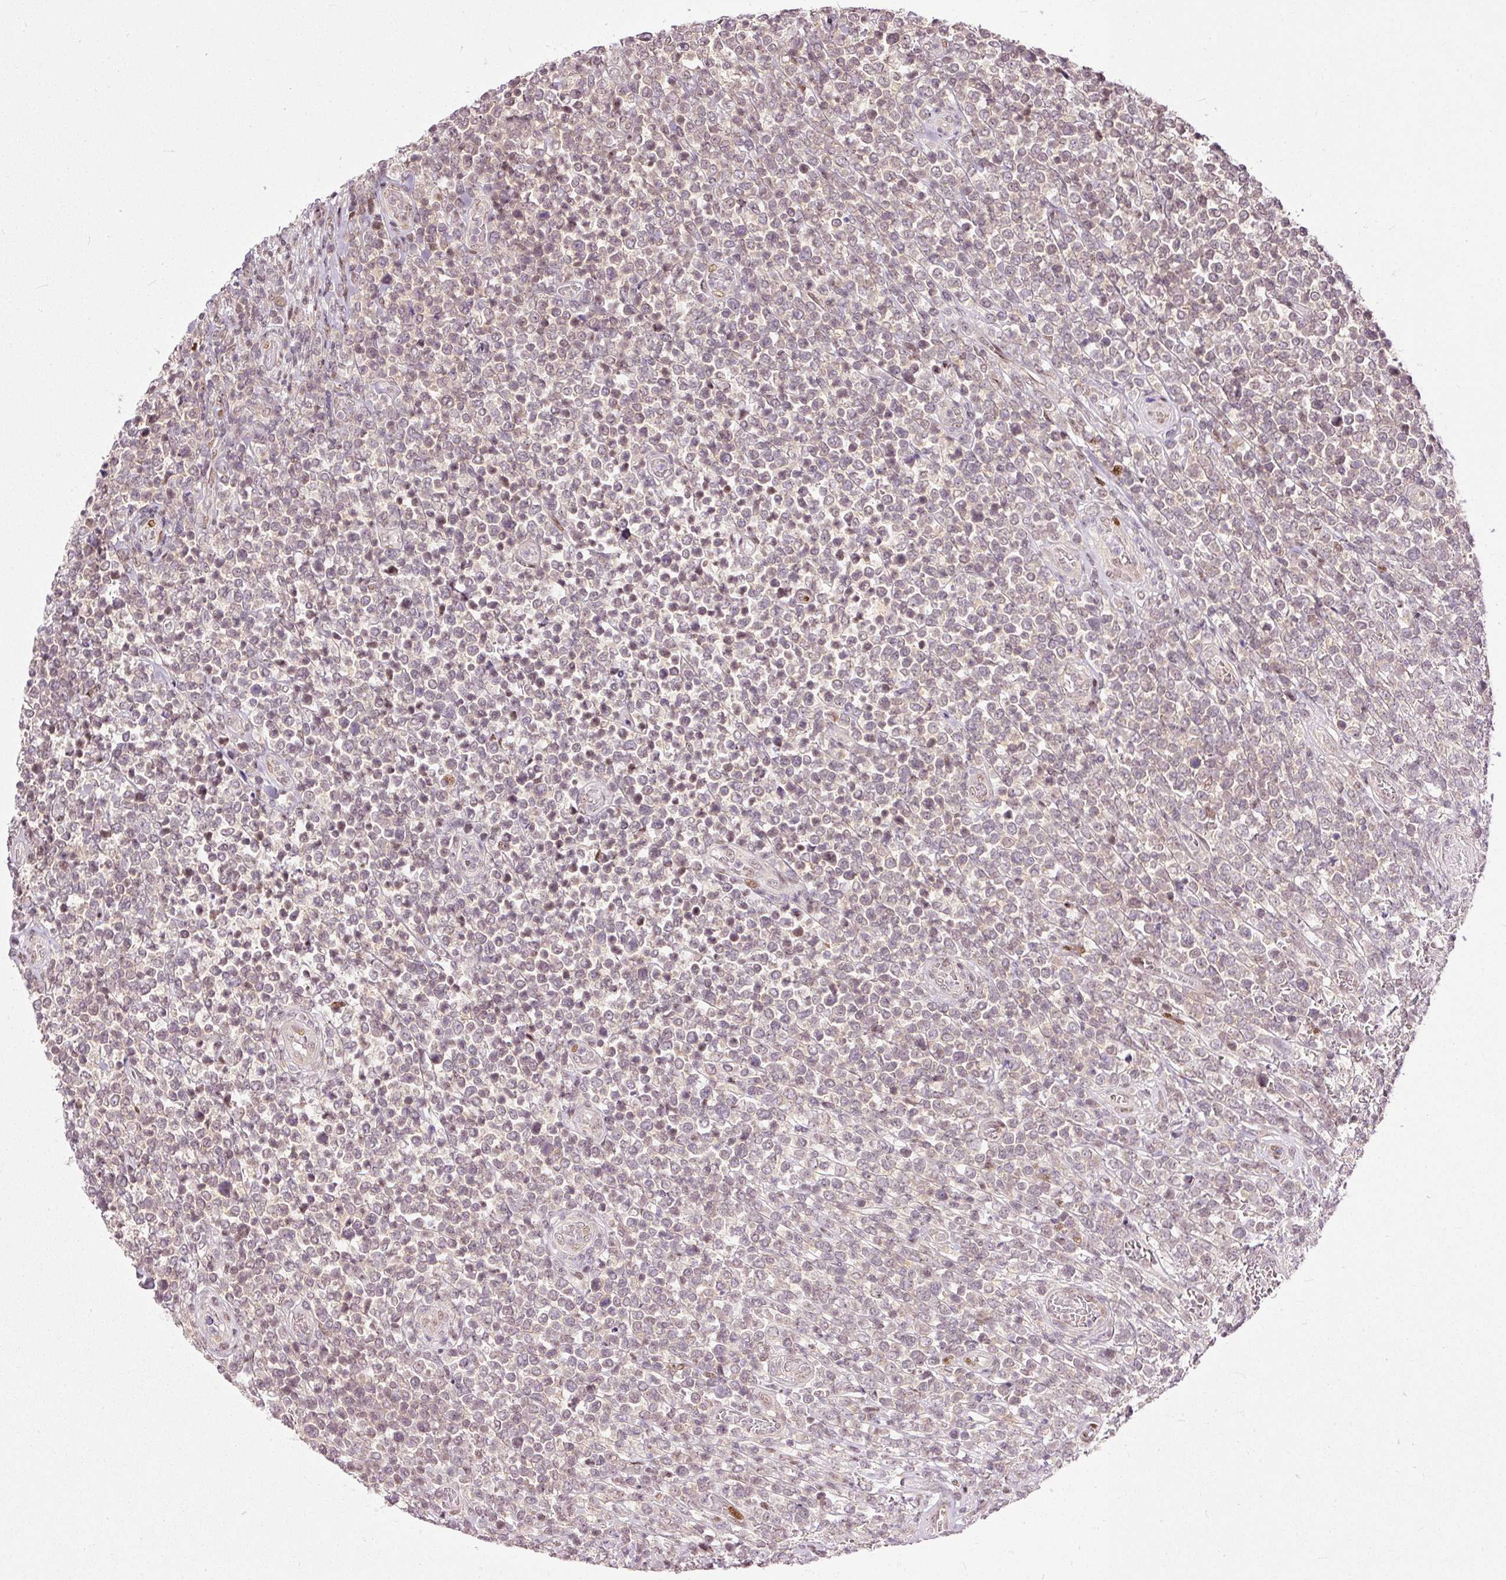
{"staining": {"intensity": "weak", "quantity": "25%-75%", "location": "cytoplasmic/membranous"}, "tissue": "lymphoma", "cell_type": "Tumor cells", "image_type": "cancer", "snomed": [{"axis": "morphology", "description": "Malignant lymphoma, non-Hodgkin's type, High grade"}, {"axis": "topography", "description": "Soft tissue"}], "caption": "Immunohistochemical staining of high-grade malignant lymphoma, non-Hodgkin's type exhibits low levels of weak cytoplasmic/membranous staining in approximately 25%-75% of tumor cells.", "gene": "ZNF778", "patient": {"sex": "female", "age": 56}}